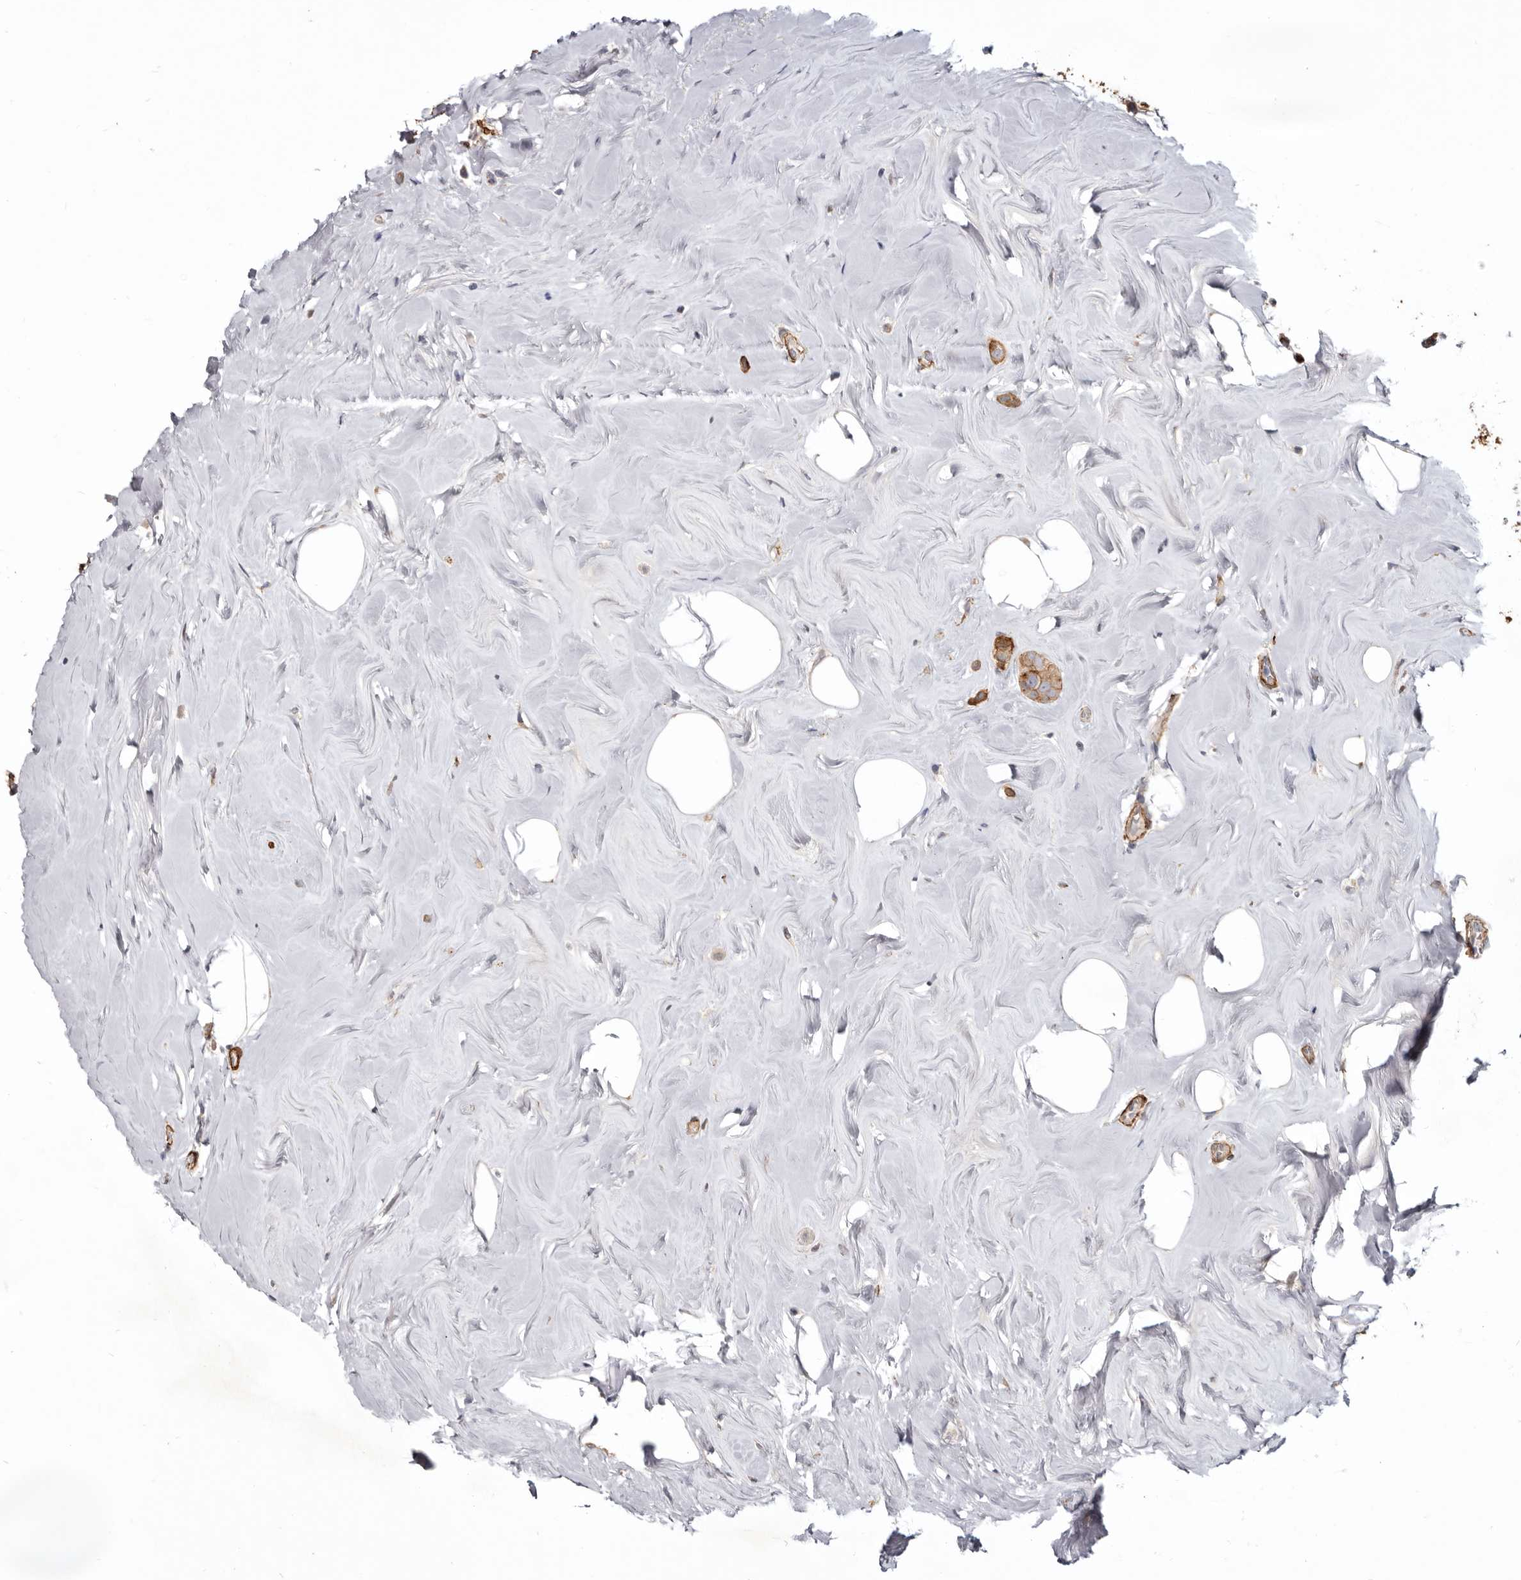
{"staining": {"intensity": "strong", "quantity": ">75%", "location": "cytoplasmic/membranous"}, "tissue": "breast cancer", "cell_type": "Tumor cells", "image_type": "cancer", "snomed": [{"axis": "morphology", "description": "Lobular carcinoma"}, {"axis": "topography", "description": "Breast"}], "caption": "Immunohistochemical staining of breast lobular carcinoma shows strong cytoplasmic/membranous protein staining in approximately >75% of tumor cells. The staining was performed using DAB (3,3'-diaminobenzidine), with brown indicating positive protein expression. Nuclei are stained blue with hematoxylin.", "gene": "CGN", "patient": {"sex": "female", "age": 47}}